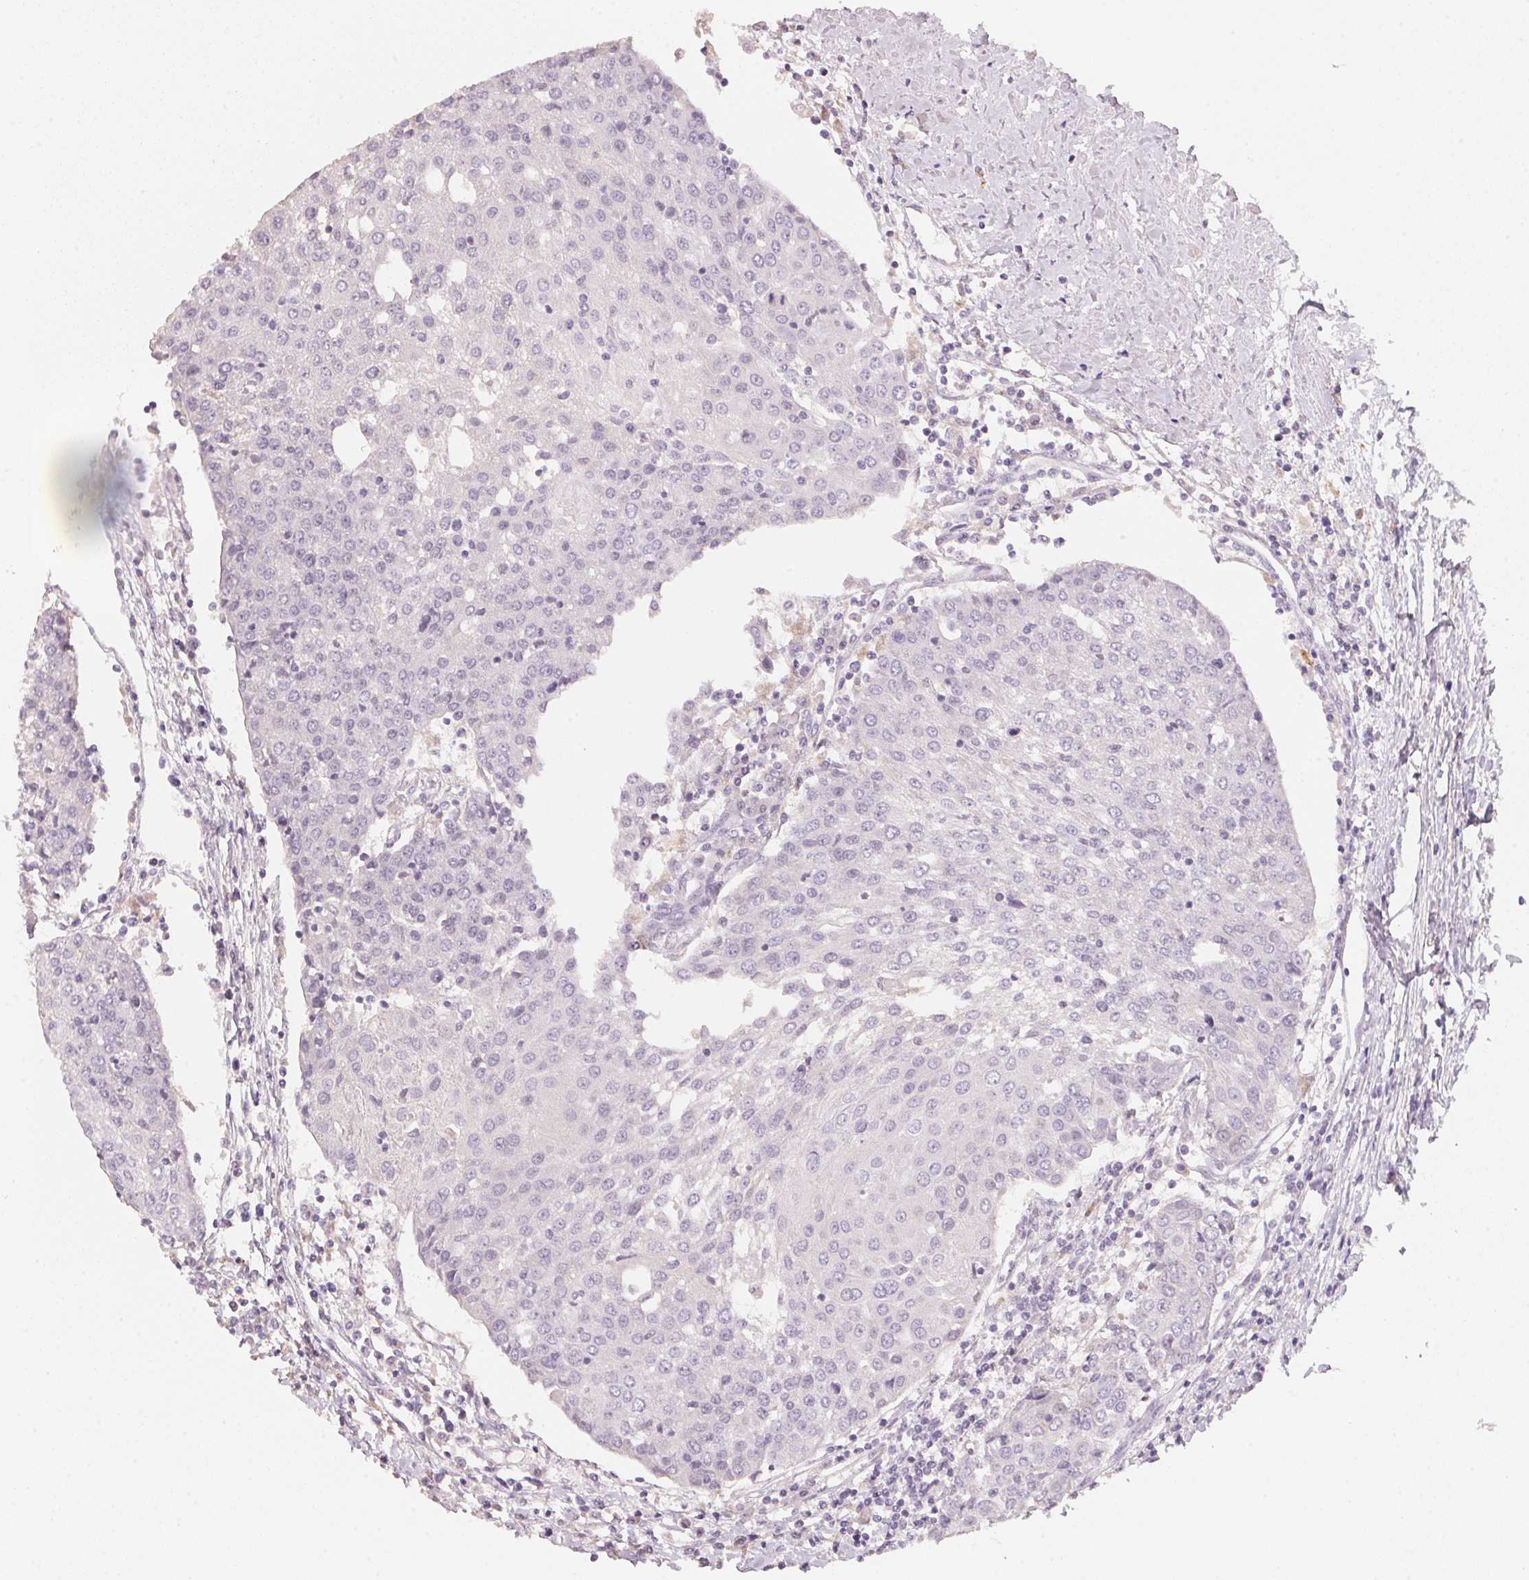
{"staining": {"intensity": "negative", "quantity": "none", "location": "none"}, "tissue": "urothelial cancer", "cell_type": "Tumor cells", "image_type": "cancer", "snomed": [{"axis": "morphology", "description": "Urothelial carcinoma, High grade"}, {"axis": "topography", "description": "Urinary bladder"}], "caption": "An immunohistochemistry (IHC) micrograph of urothelial cancer is shown. There is no staining in tumor cells of urothelial cancer.", "gene": "TREH", "patient": {"sex": "female", "age": 85}}